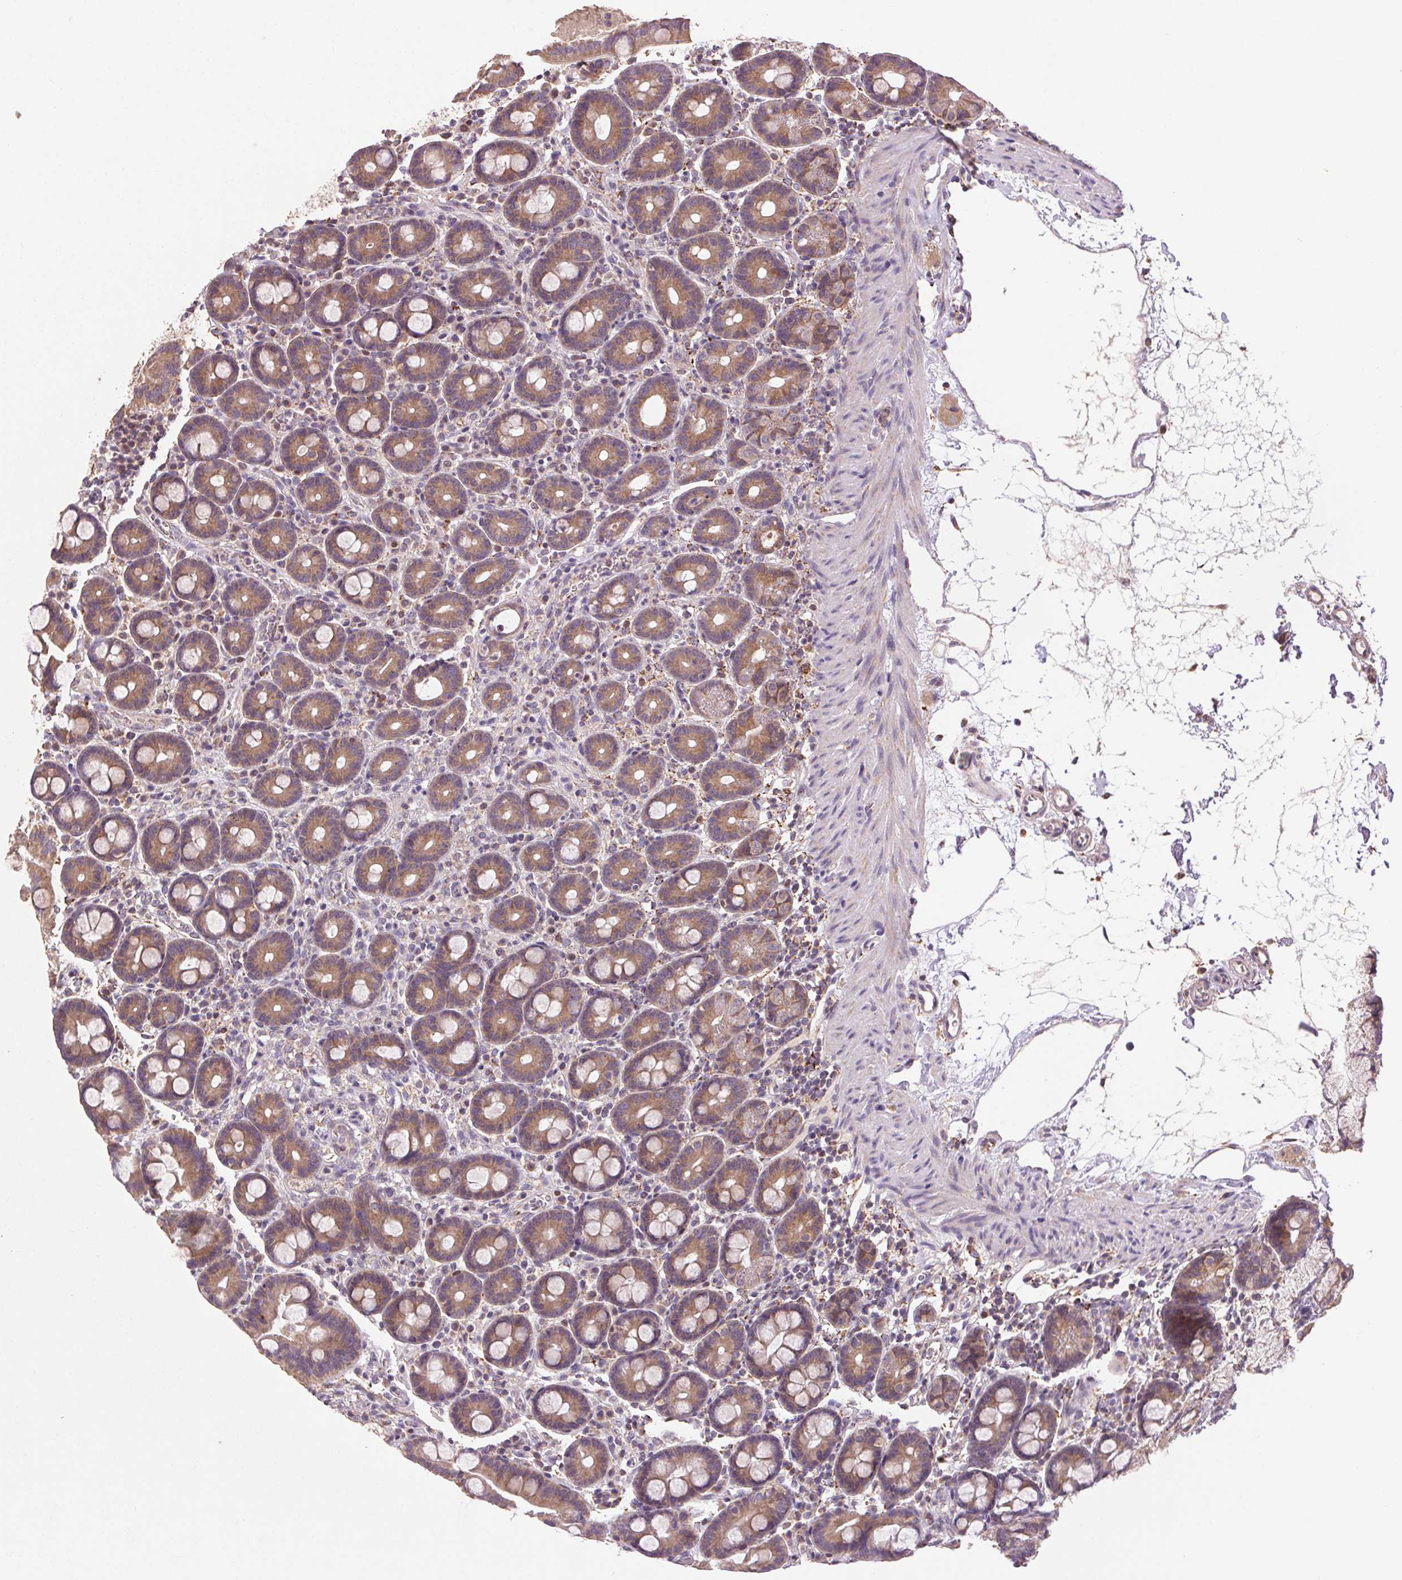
{"staining": {"intensity": "moderate", "quantity": ">75%", "location": "cytoplasmic/membranous"}, "tissue": "duodenum", "cell_type": "Glandular cells", "image_type": "normal", "snomed": [{"axis": "morphology", "description": "Normal tissue, NOS"}, {"axis": "topography", "description": "Pancreas"}, {"axis": "topography", "description": "Duodenum"}], "caption": "An image of human duodenum stained for a protein reveals moderate cytoplasmic/membranous brown staining in glandular cells. Immunohistochemistry stains the protein of interest in brown and the nuclei are stained blue.", "gene": "FNBP1L", "patient": {"sex": "male", "age": 59}}